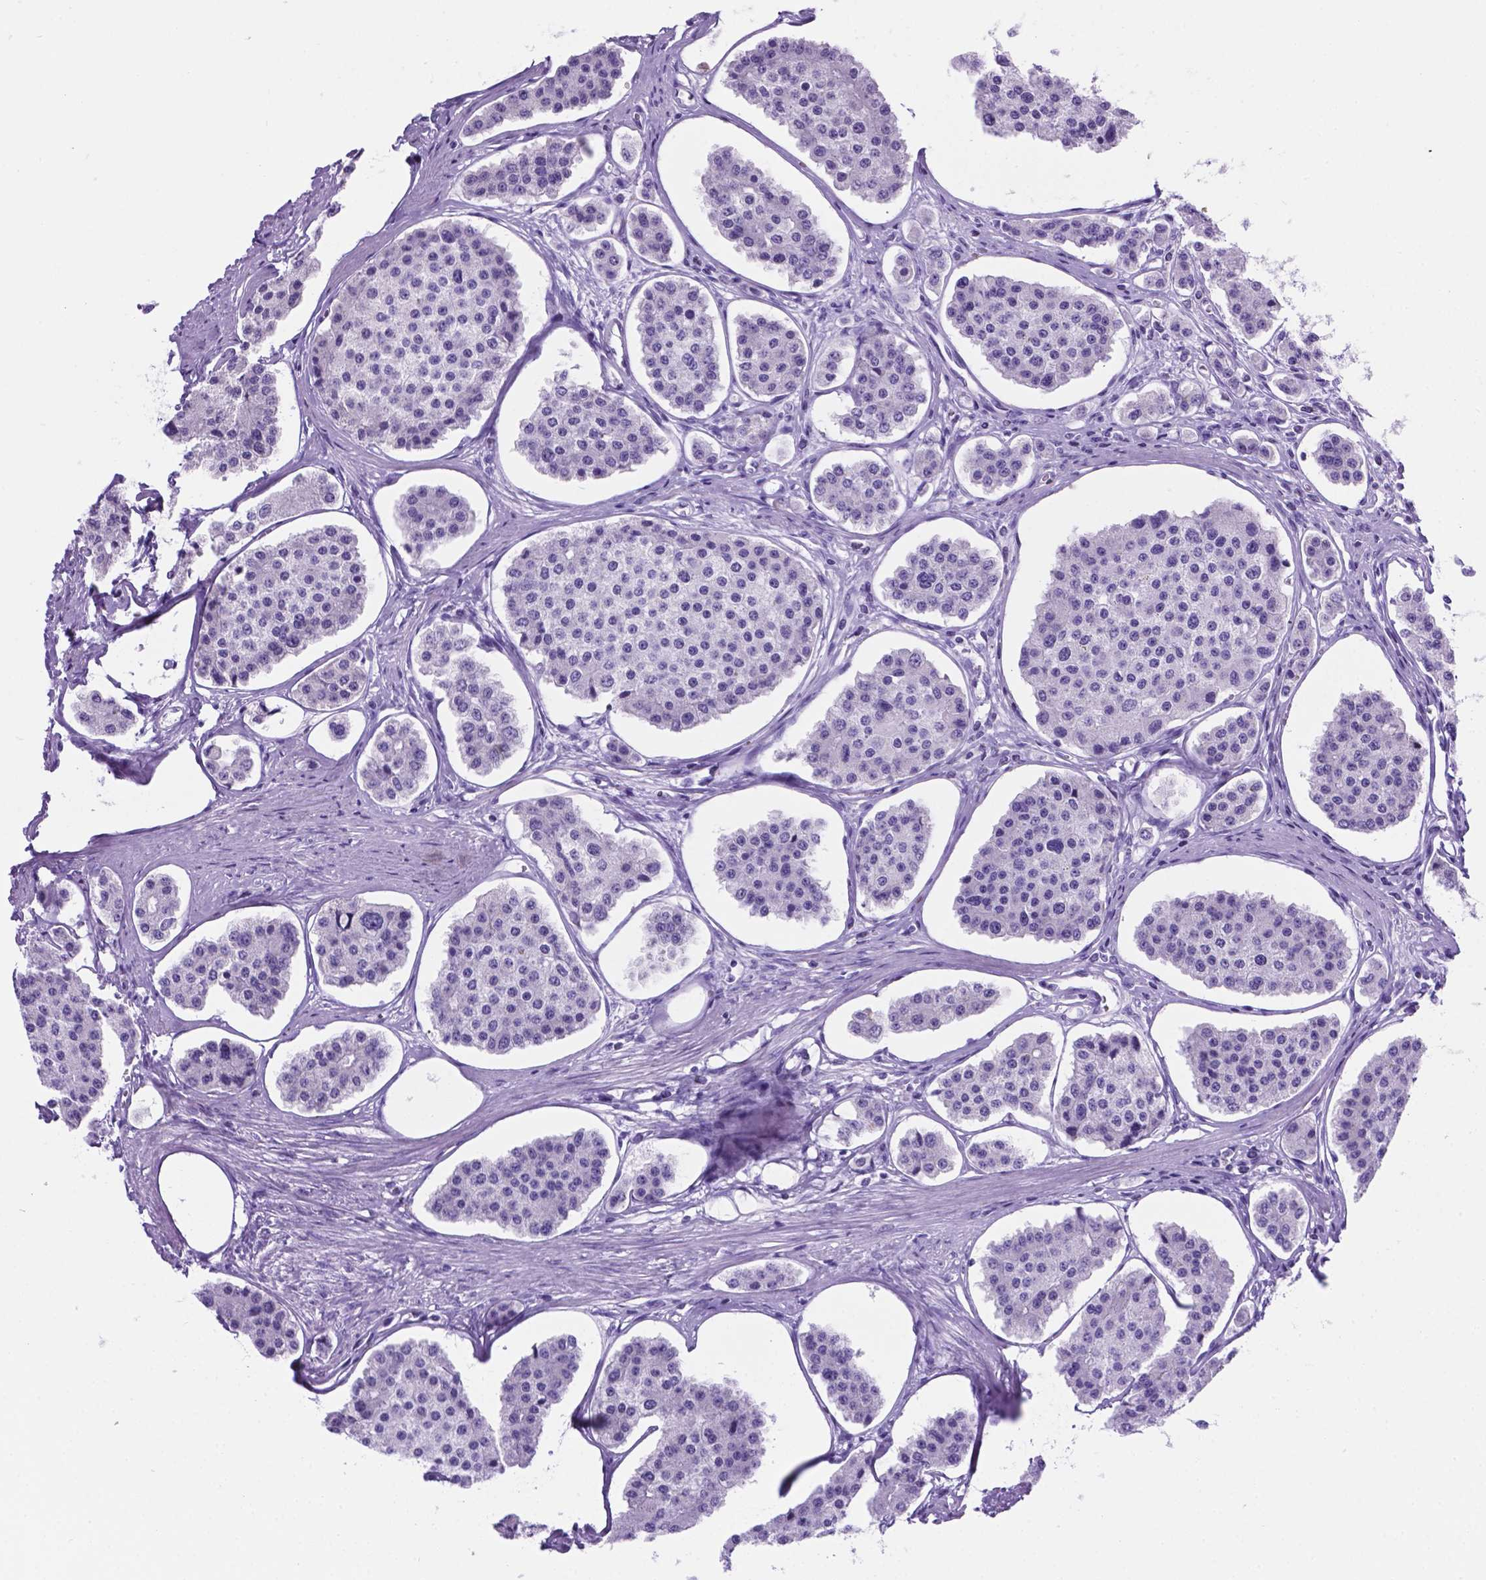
{"staining": {"intensity": "negative", "quantity": "none", "location": "none"}, "tissue": "carcinoid", "cell_type": "Tumor cells", "image_type": "cancer", "snomed": [{"axis": "morphology", "description": "Carcinoid, malignant, NOS"}, {"axis": "topography", "description": "Small intestine"}], "caption": "Immunohistochemical staining of carcinoid shows no significant positivity in tumor cells.", "gene": "C17orf107", "patient": {"sex": "female", "age": 65}}